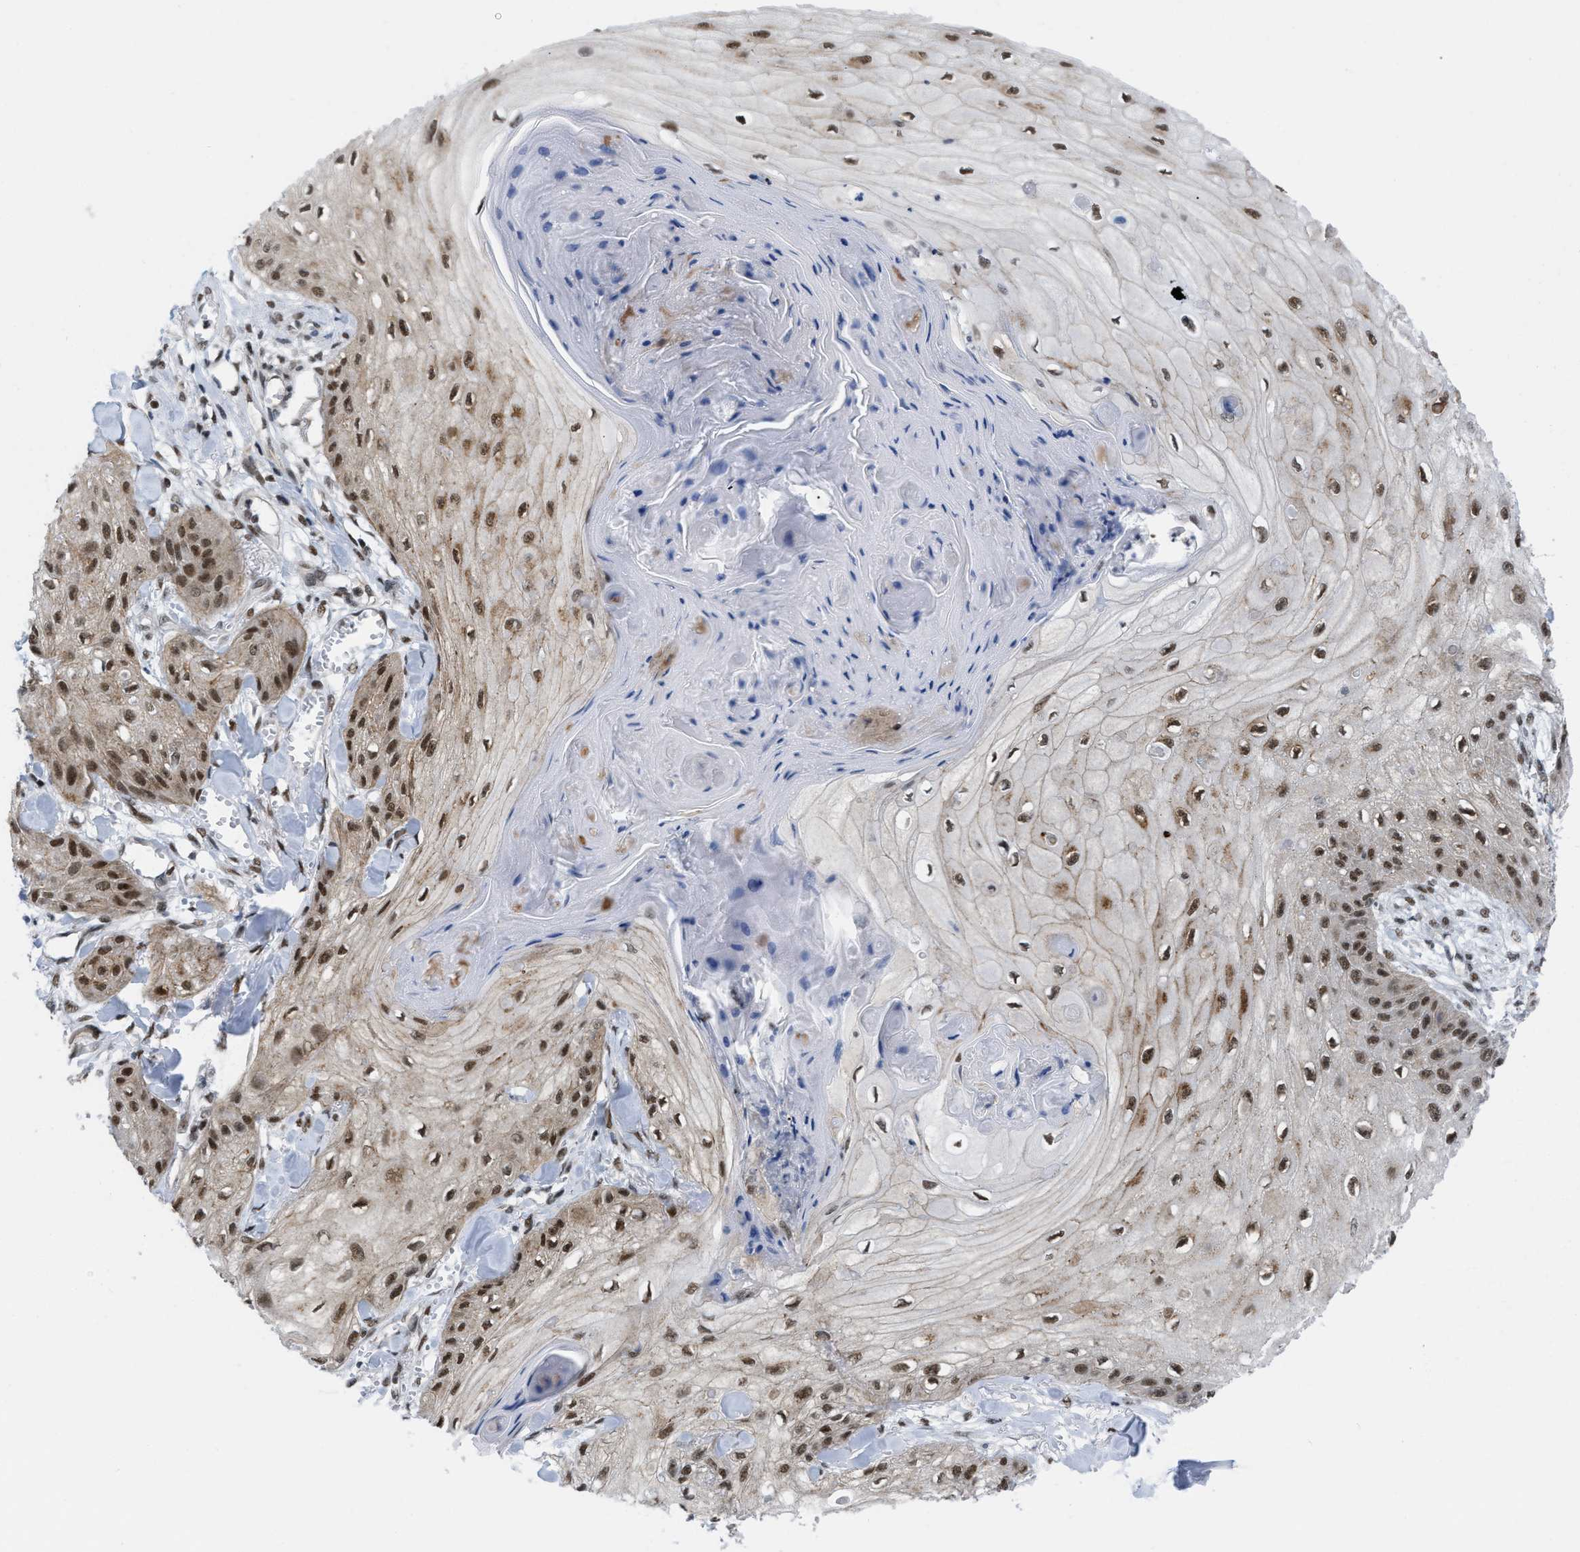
{"staining": {"intensity": "moderate", "quantity": ">75%", "location": "nuclear"}, "tissue": "skin cancer", "cell_type": "Tumor cells", "image_type": "cancer", "snomed": [{"axis": "morphology", "description": "Squamous cell carcinoma, NOS"}, {"axis": "topography", "description": "Skin"}], "caption": "Tumor cells reveal medium levels of moderate nuclear positivity in approximately >75% of cells in skin cancer (squamous cell carcinoma).", "gene": "MIER1", "patient": {"sex": "male", "age": 74}}